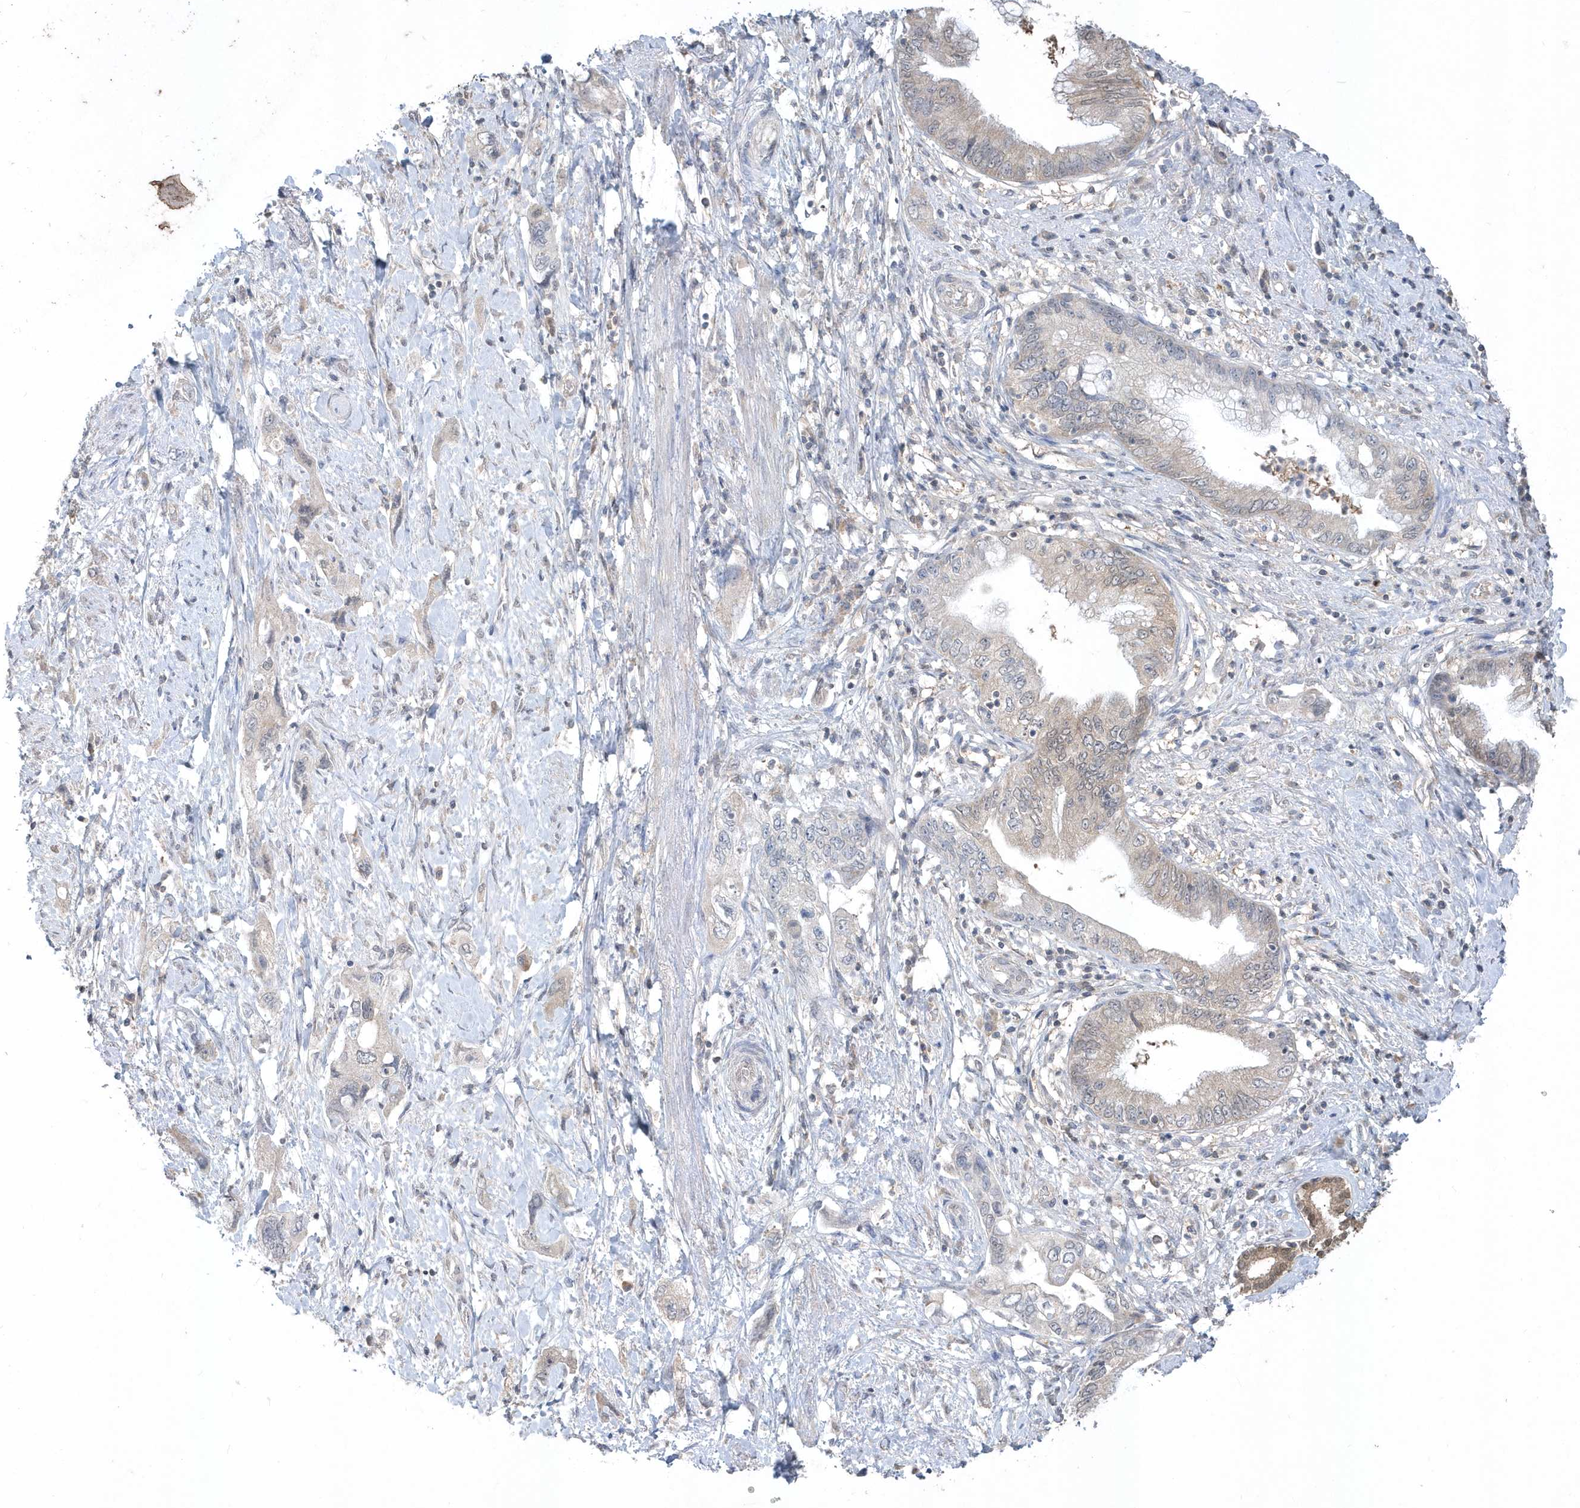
{"staining": {"intensity": "moderate", "quantity": "25%-75%", "location": "cytoplasmic/membranous,nuclear"}, "tissue": "pancreatic cancer", "cell_type": "Tumor cells", "image_type": "cancer", "snomed": [{"axis": "morphology", "description": "Adenocarcinoma, NOS"}, {"axis": "topography", "description": "Pancreas"}], "caption": "Adenocarcinoma (pancreatic) stained for a protein (brown) exhibits moderate cytoplasmic/membranous and nuclear positive positivity in about 25%-75% of tumor cells.", "gene": "AKR7A2", "patient": {"sex": "female", "age": 73}}